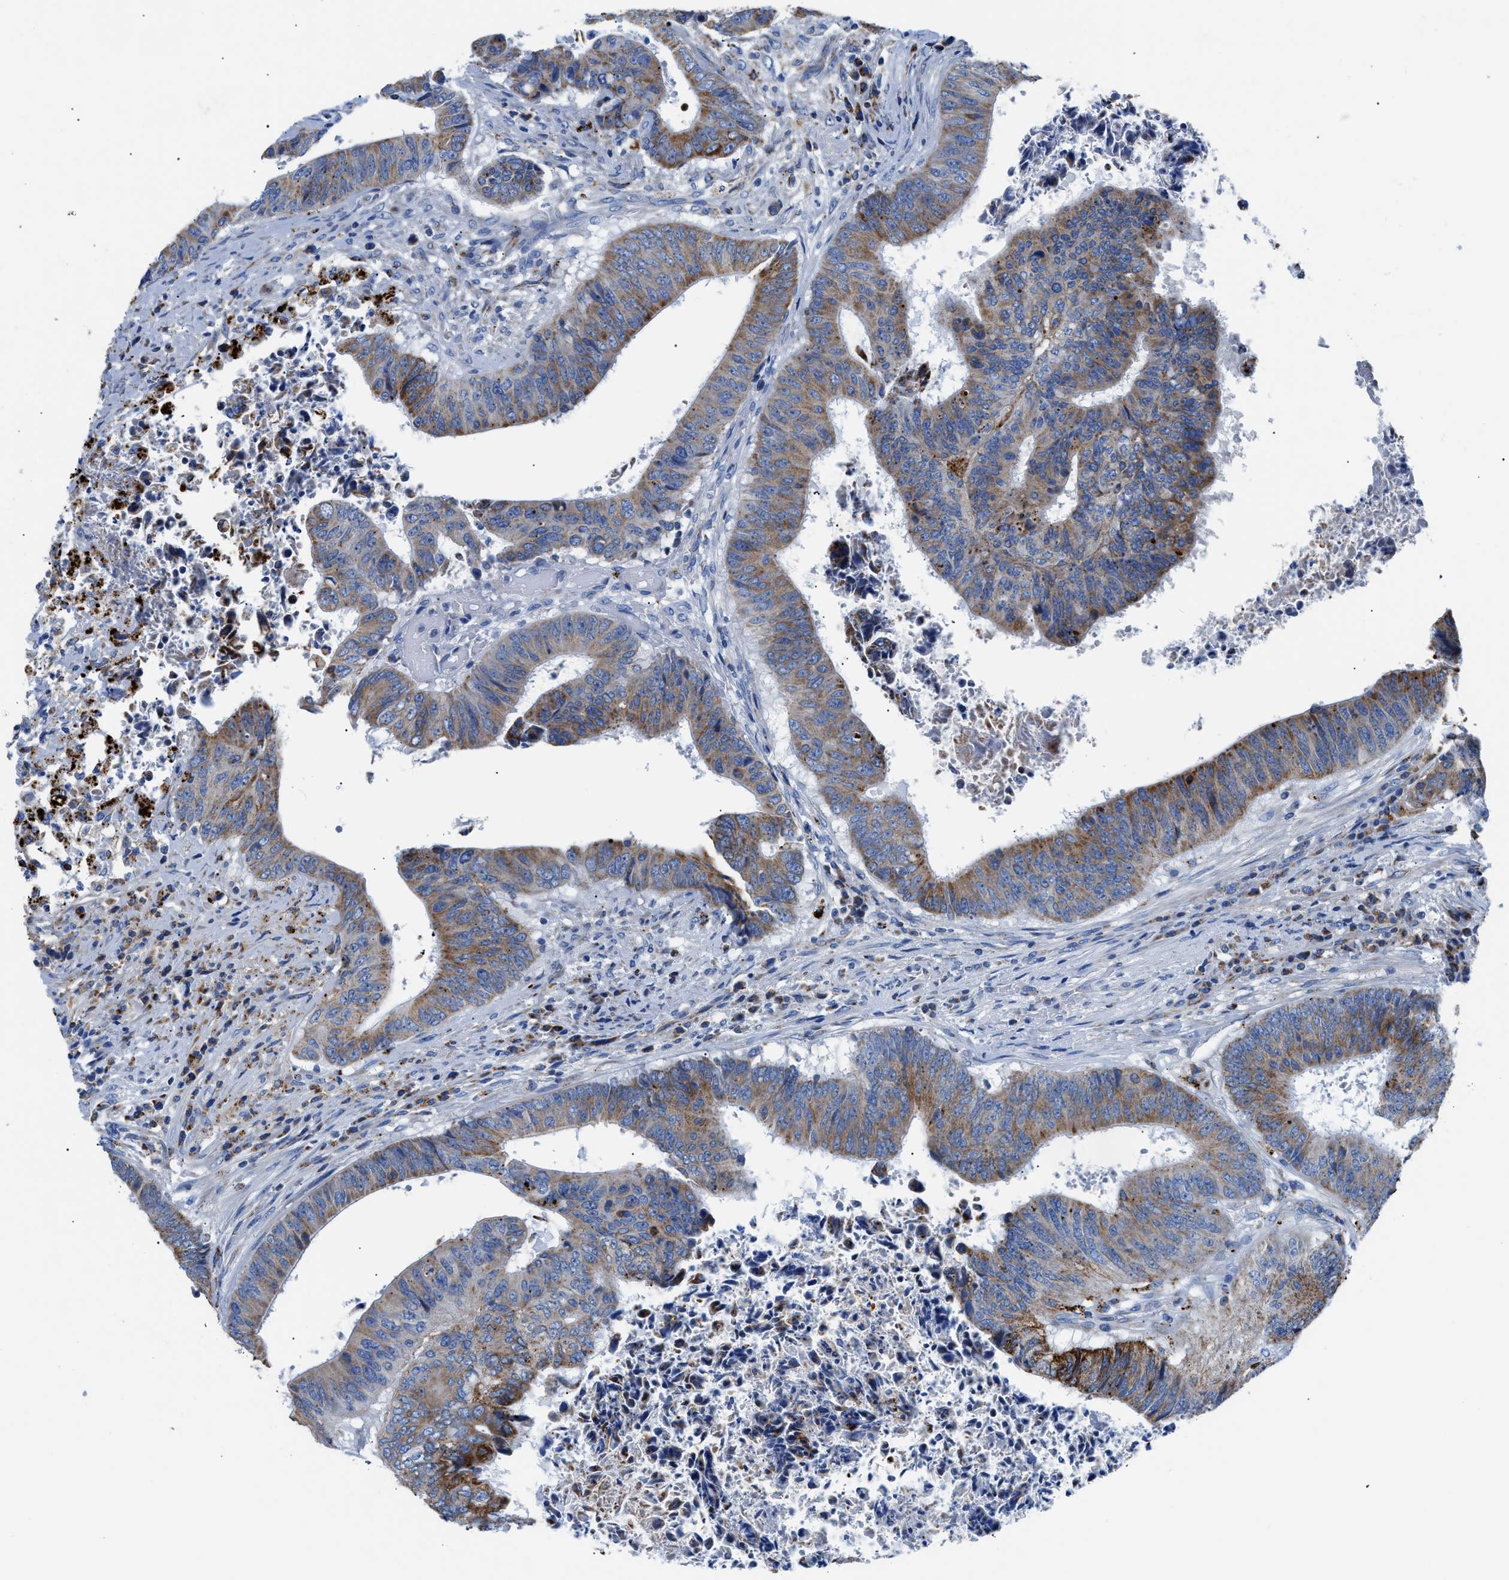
{"staining": {"intensity": "strong", "quantity": ">75%", "location": "cytoplasmic/membranous"}, "tissue": "colorectal cancer", "cell_type": "Tumor cells", "image_type": "cancer", "snomed": [{"axis": "morphology", "description": "Adenocarcinoma, NOS"}, {"axis": "topography", "description": "Rectum"}], "caption": "The micrograph demonstrates immunohistochemical staining of adenocarcinoma (colorectal). There is strong cytoplasmic/membranous staining is identified in approximately >75% of tumor cells.", "gene": "ZDHHC3", "patient": {"sex": "male", "age": 72}}